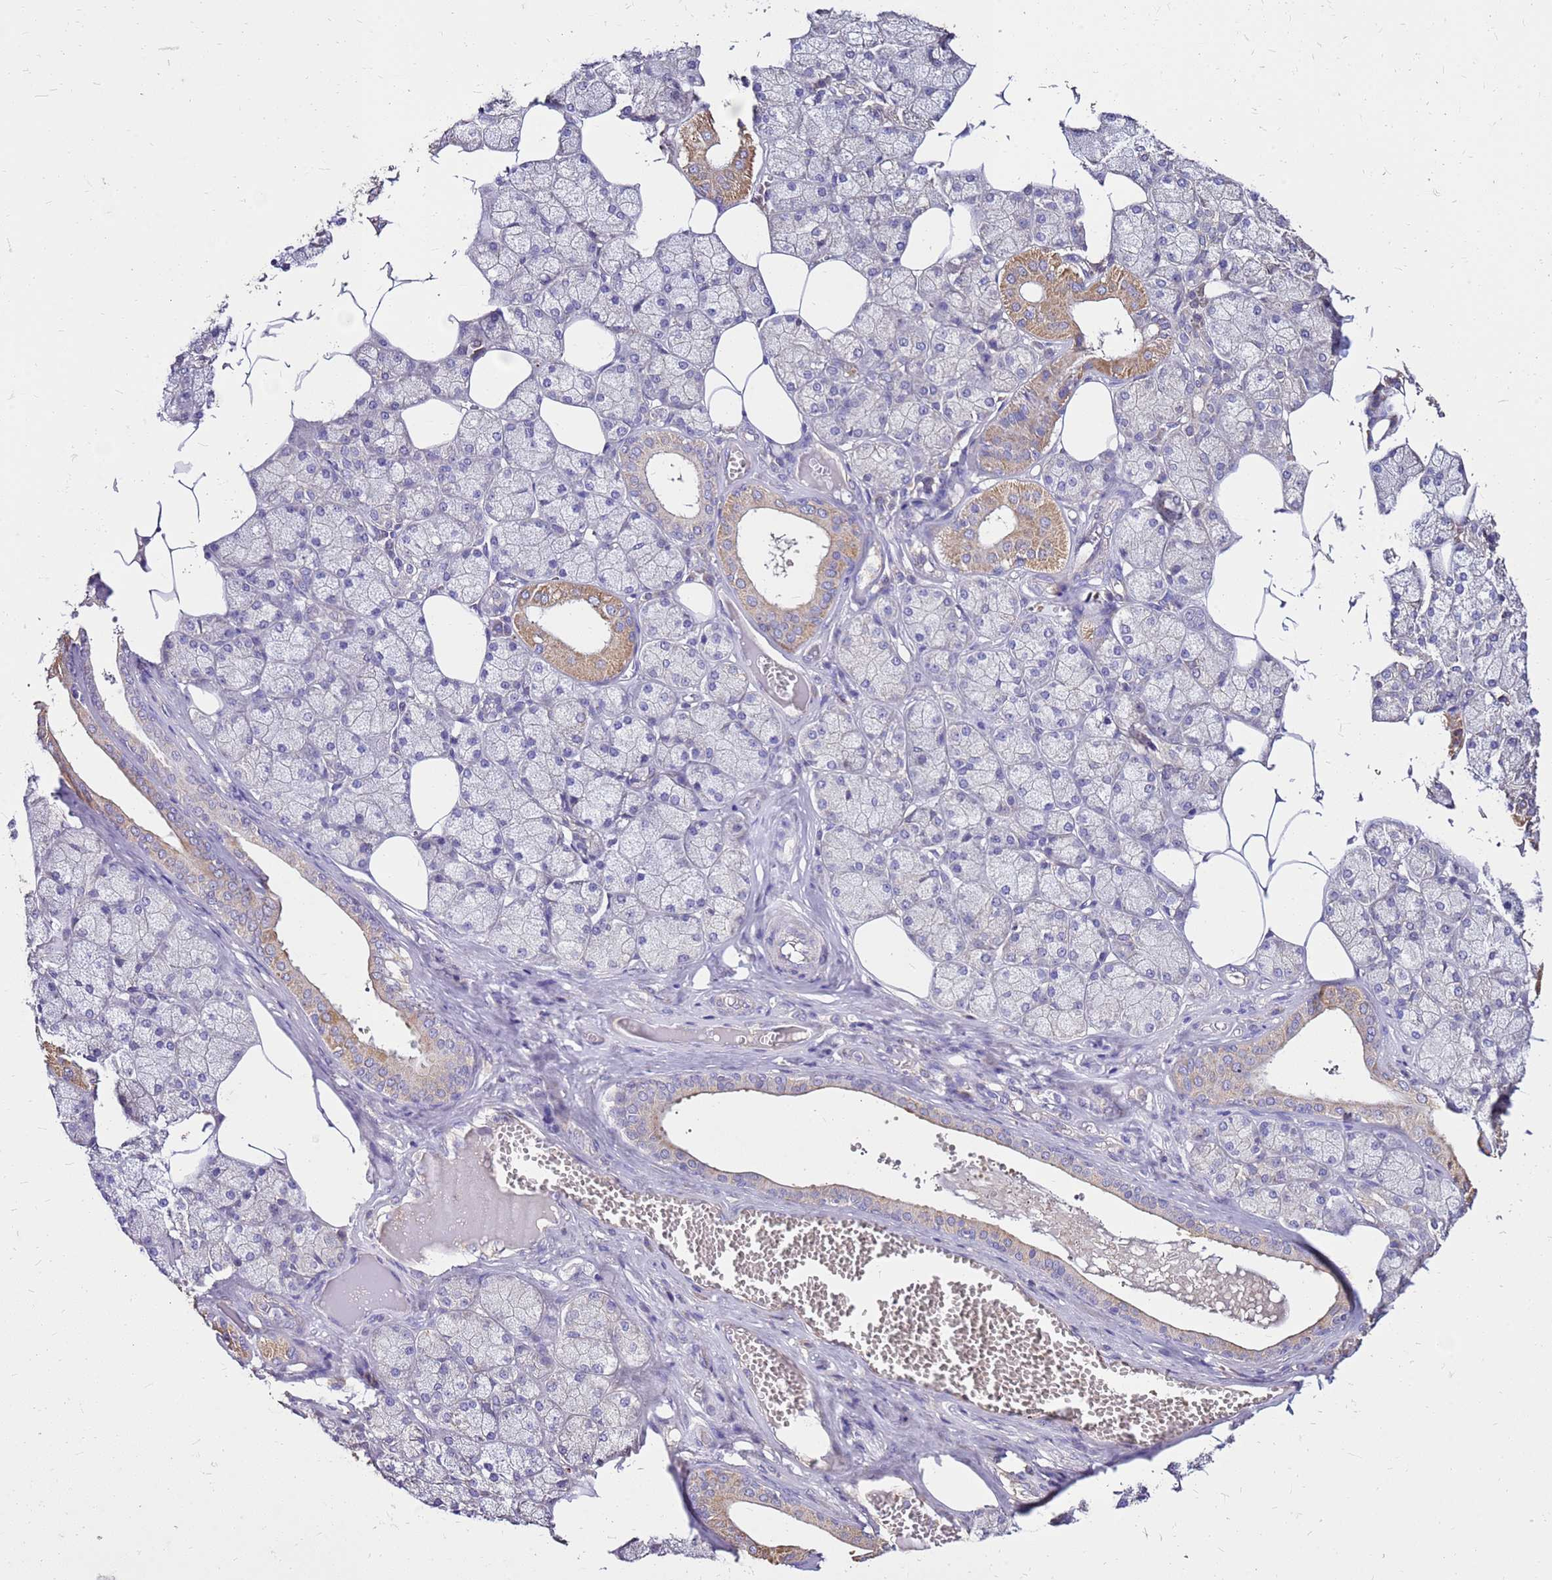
{"staining": {"intensity": "moderate", "quantity": "25%-75%", "location": "cytoplasmic/membranous"}, "tissue": "salivary gland", "cell_type": "Glandular cells", "image_type": "normal", "snomed": [{"axis": "morphology", "description": "Normal tissue, NOS"}, {"axis": "topography", "description": "Salivary gland"}], "caption": "Protein expression analysis of unremarkable salivary gland reveals moderate cytoplasmic/membranous expression in approximately 25%-75% of glandular cells. Ihc stains the protein in brown and the nuclei are stained blue.", "gene": "EXD3", "patient": {"sex": "male", "age": 62}}